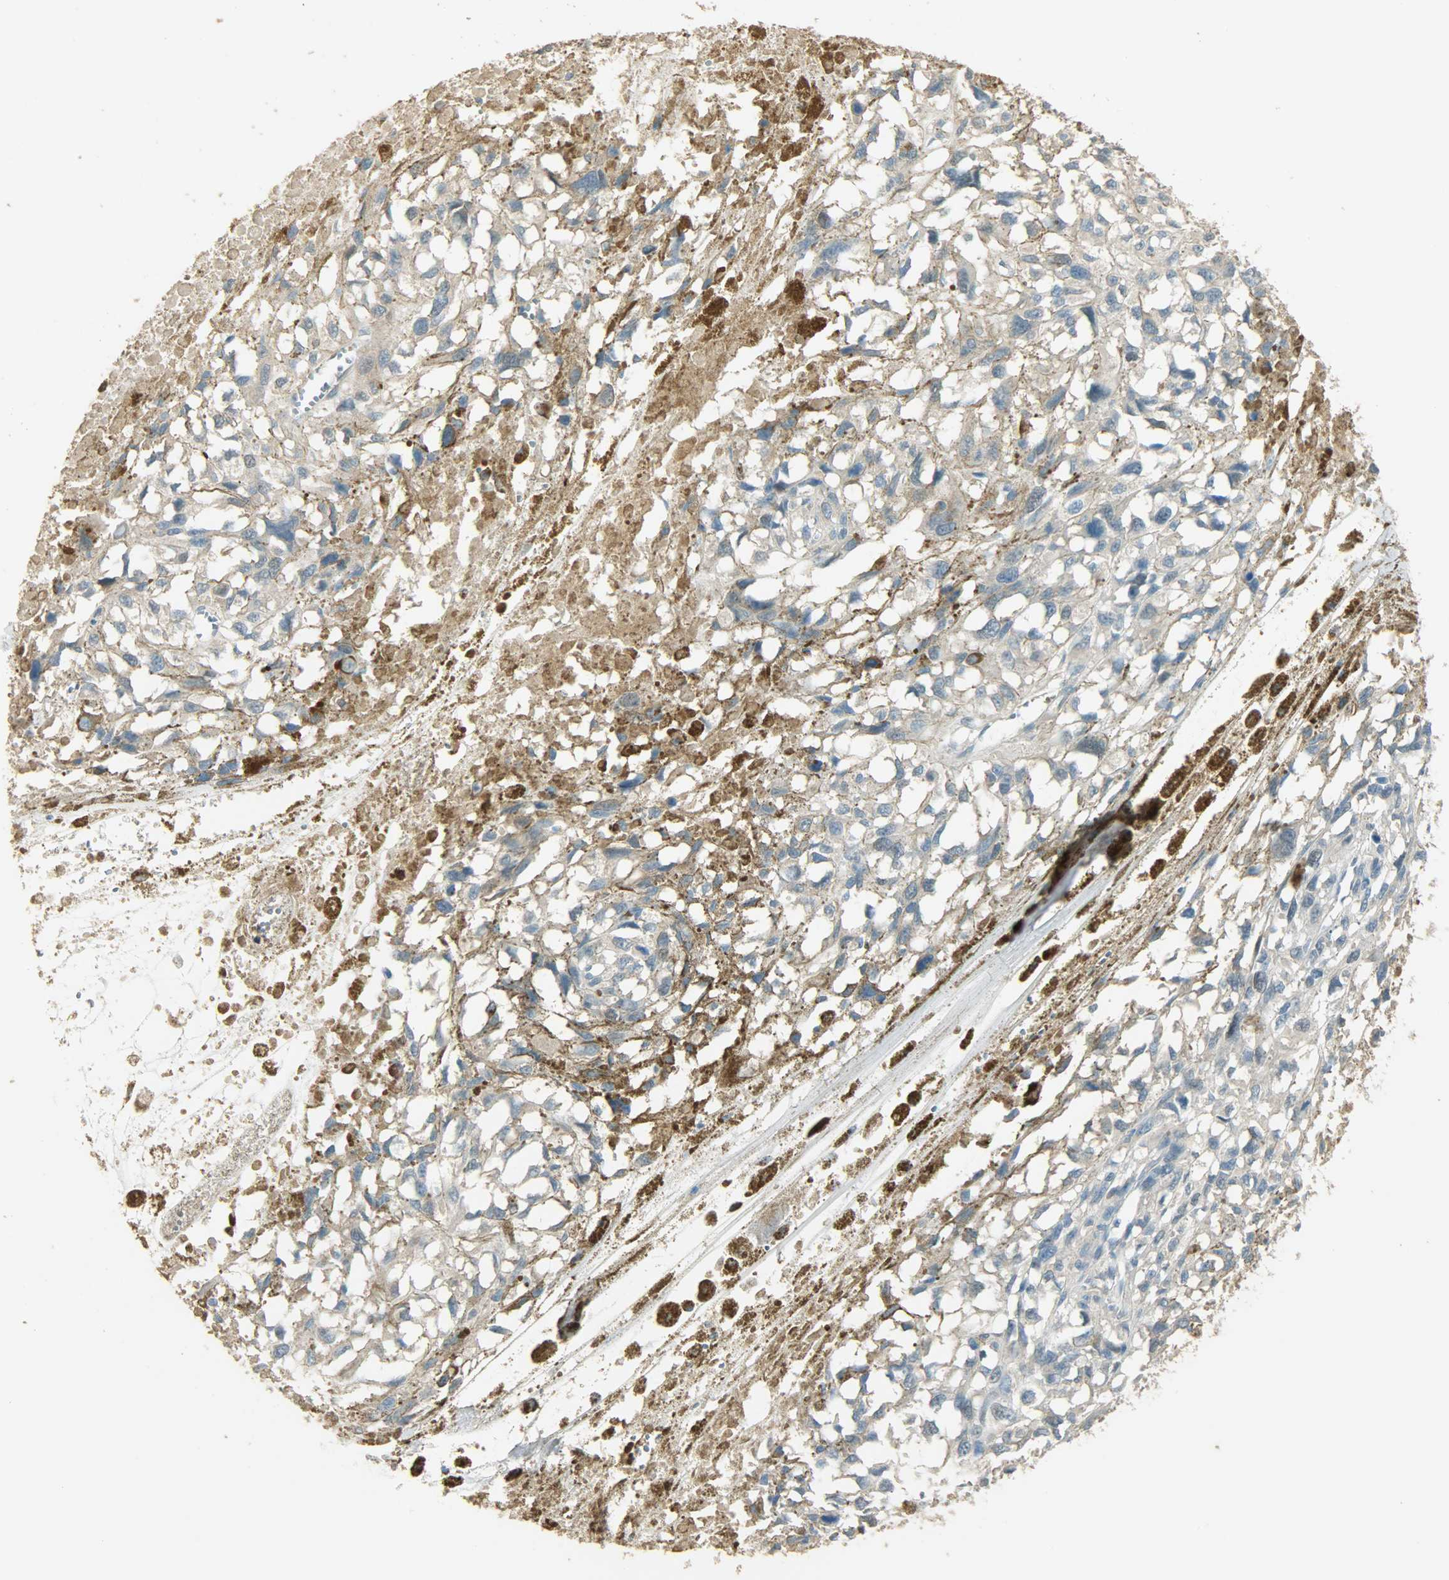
{"staining": {"intensity": "negative", "quantity": "none", "location": "none"}, "tissue": "melanoma", "cell_type": "Tumor cells", "image_type": "cancer", "snomed": [{"axis": "morphology", "description": "Malignant melanoma, Metastatic site"}, {"axis": "topography", "description": "Lymph node"}], "caption": "Immunohistochemical staining of malignant melanoma (metastatic site) shows no significant expression in tumor cells.", "gene": "PRMT5", "patient": {"sex": "male", "age": 59}}